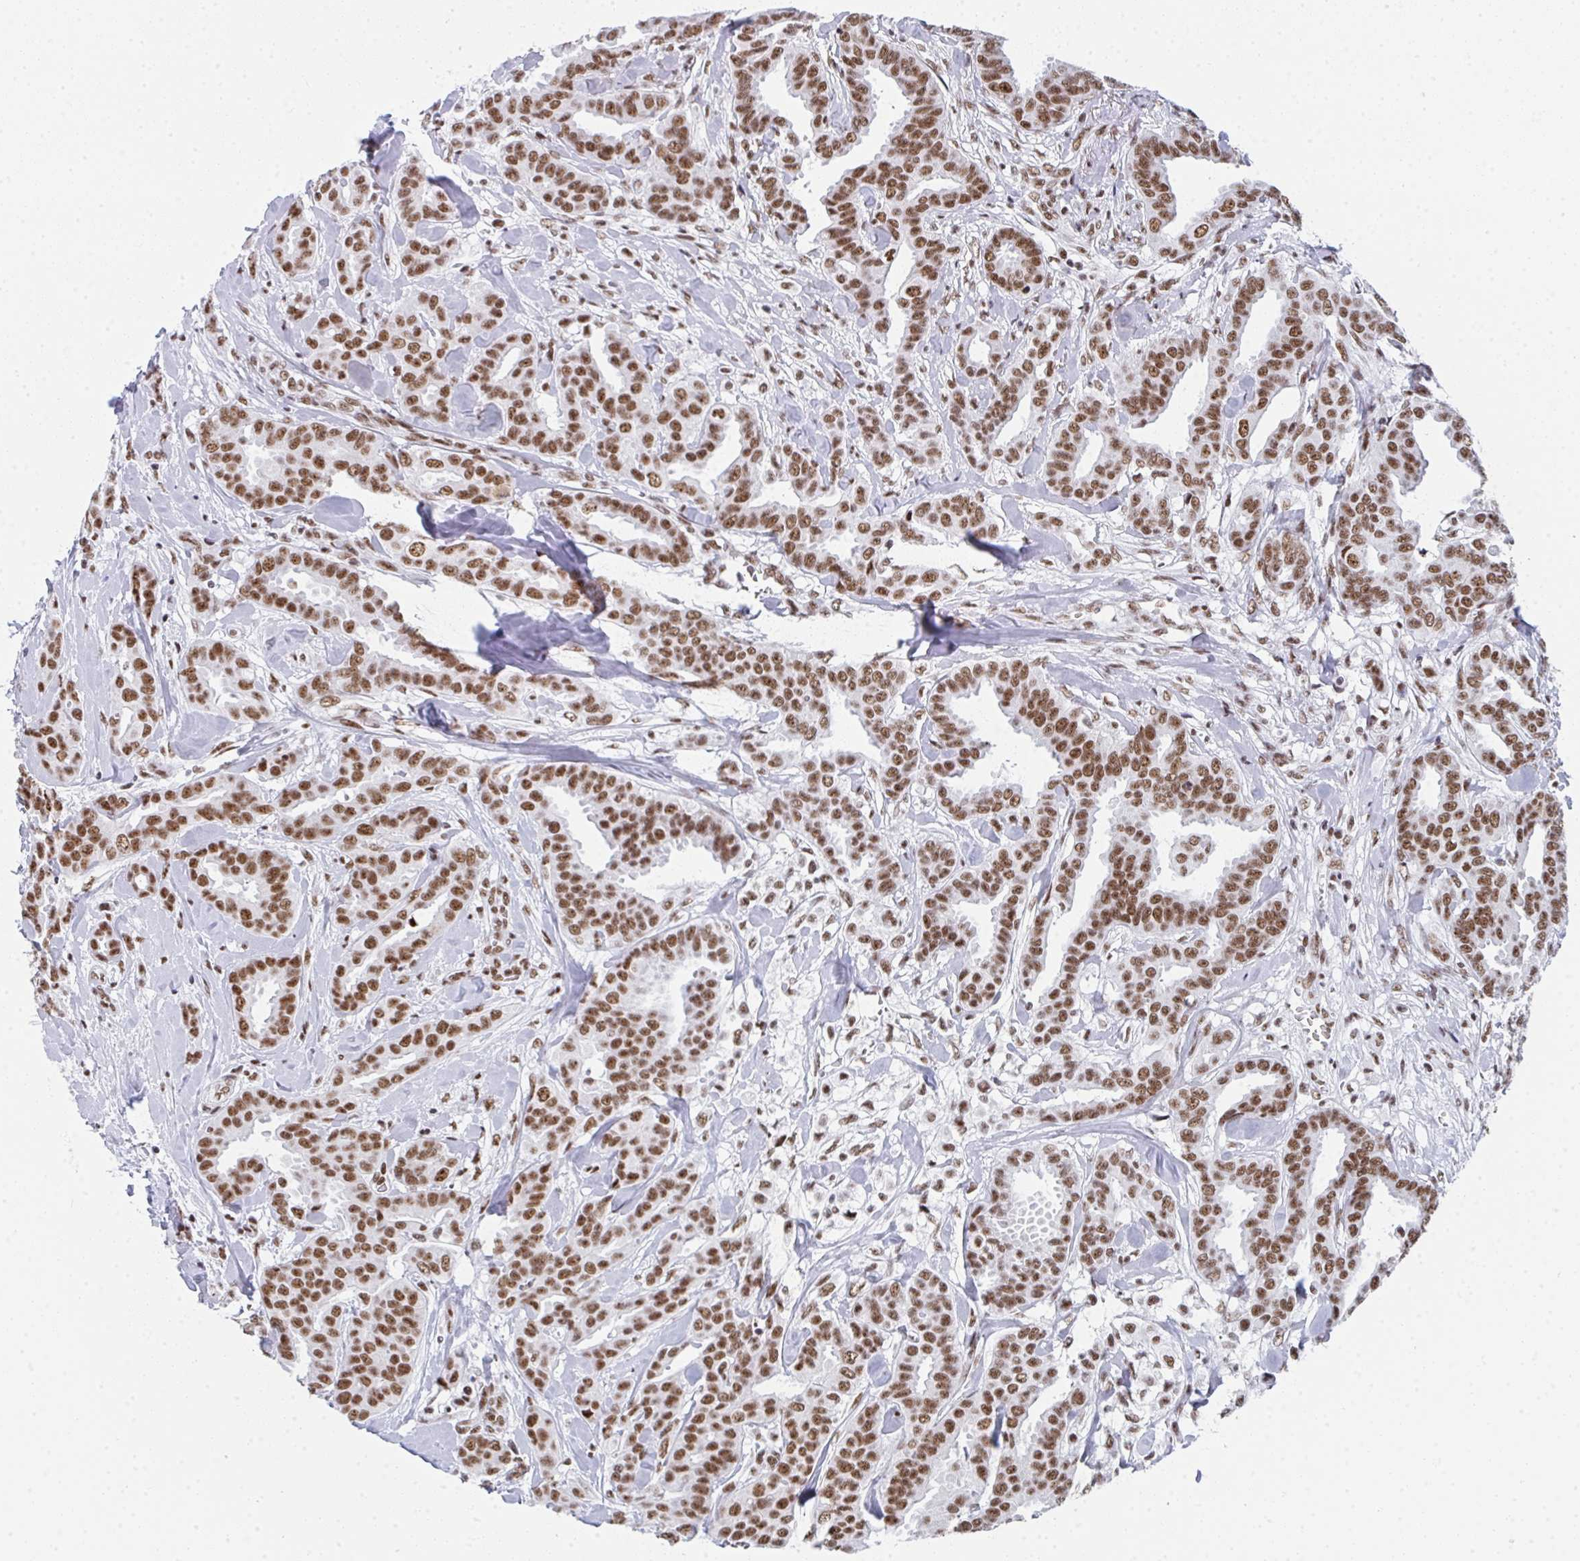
{"staining": {"intensity": "moderate", "quantity": ">75%", "location": "nuclear"}, "tissue": "breast cancer", "cell_type": "Tumor cells", "image_type": "cancer", "snomed": [{"axis": "morphology", "description": "Duct carcinoma"}, {"axis": "topography", "description": "Breast"}], "caption": "Immunohistochemical staining of breast cancer reveals medium levels of moderate nuclear protein expression in about >75% of tumor cells. (DAB = brown stain, brightfield microscopy at high magnification).", "gene": "SNRNP70", "patient": {"sex": "female", "age": 45}}